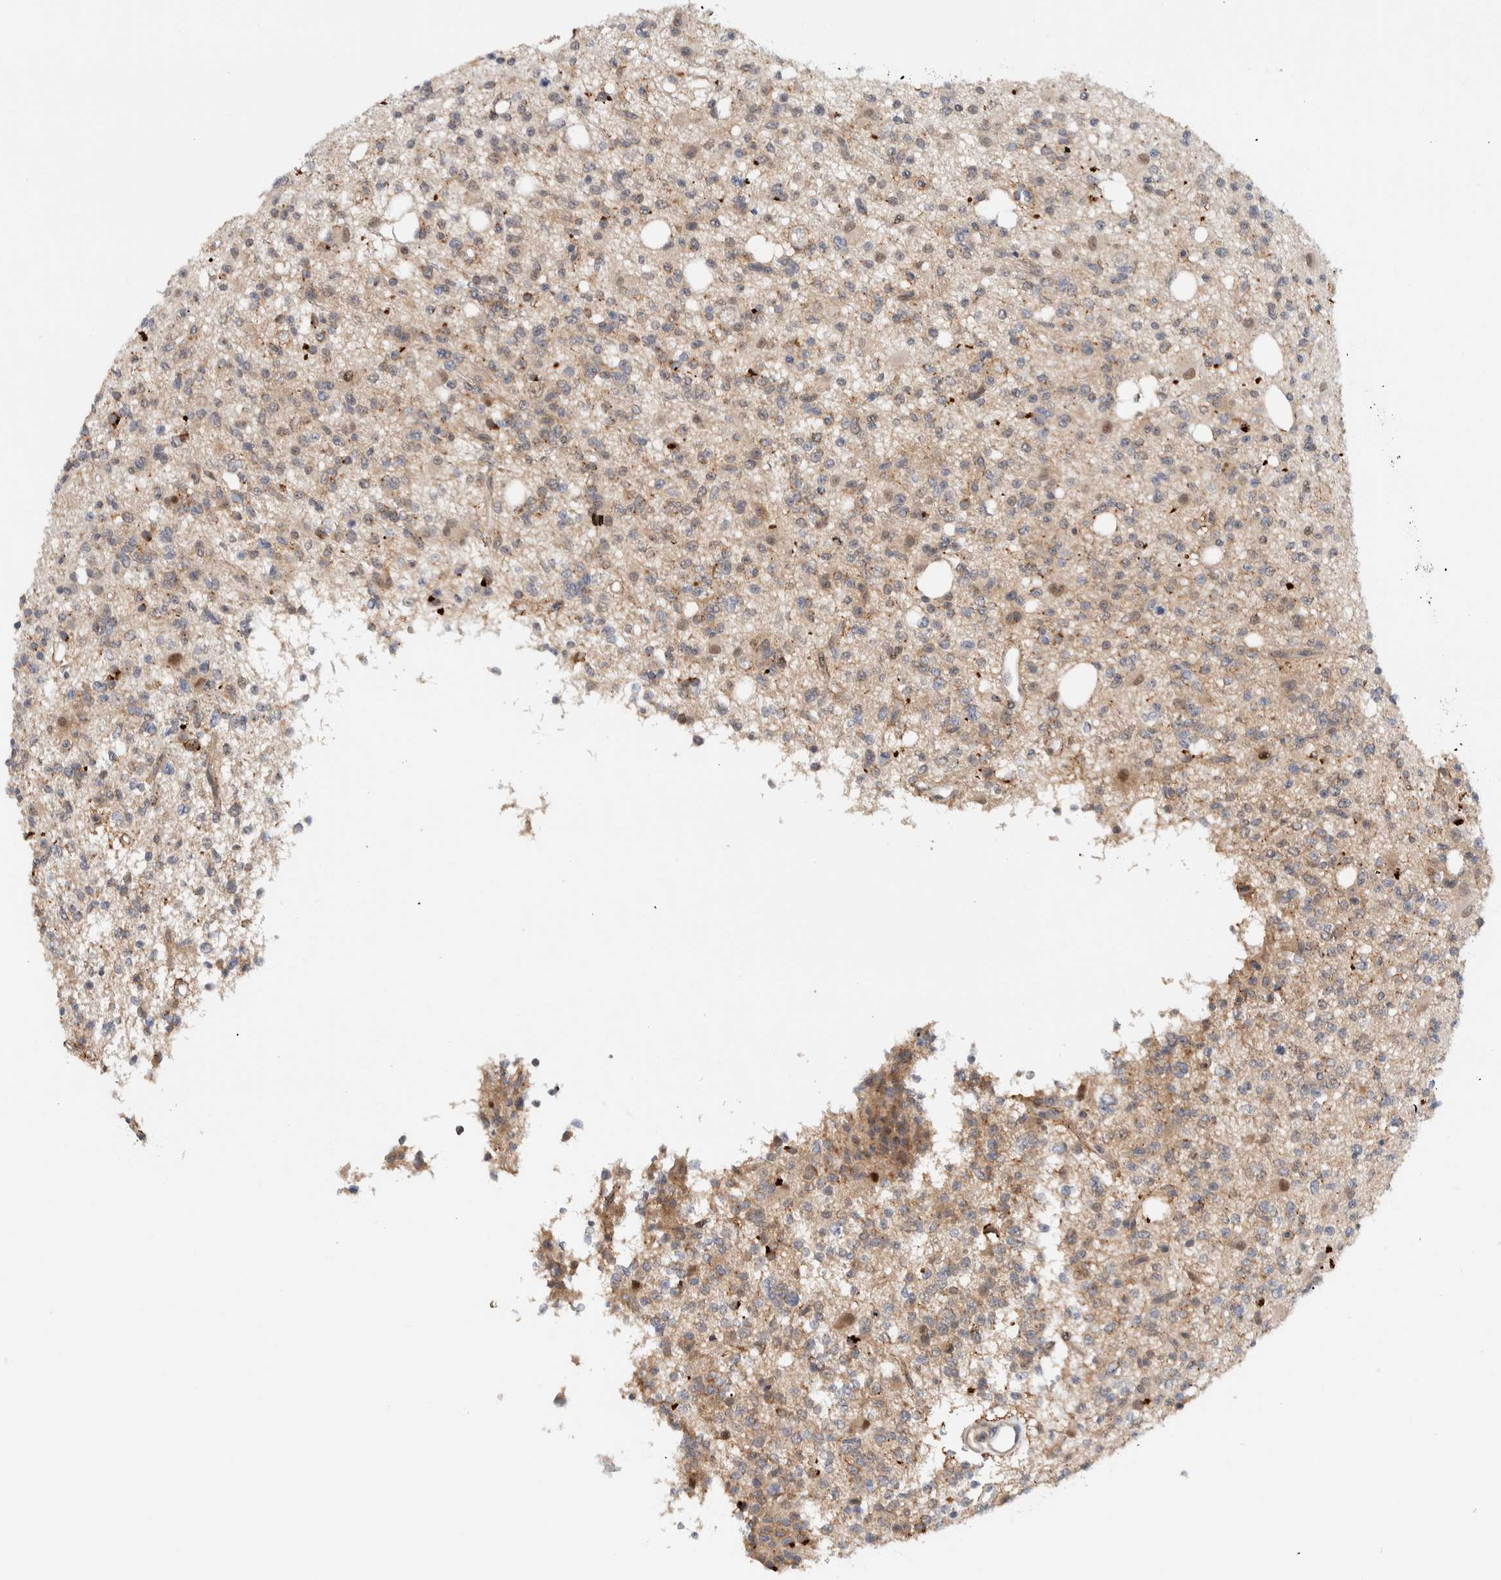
{"staining": {"intensity": "weak", "quantity": "25%-75%", "location": "cytoplasmic/membranous"}, "tissue": "glioma", "cell_type": "Tumor cells", "image_type": "cancer", "snomed": [{"axis": "morphology", "description": "Glioma, malignant, High grade"}, {"axis": "topography", "description": "Brain"}], "caption": "The histopathology image shows staining of glioma, revealing weak cytoplasmic/membranous protein staining (brown color) within tumor cells.", "gene": "NCR3LG1", "patient": {"sex": "female", "age": 62}}